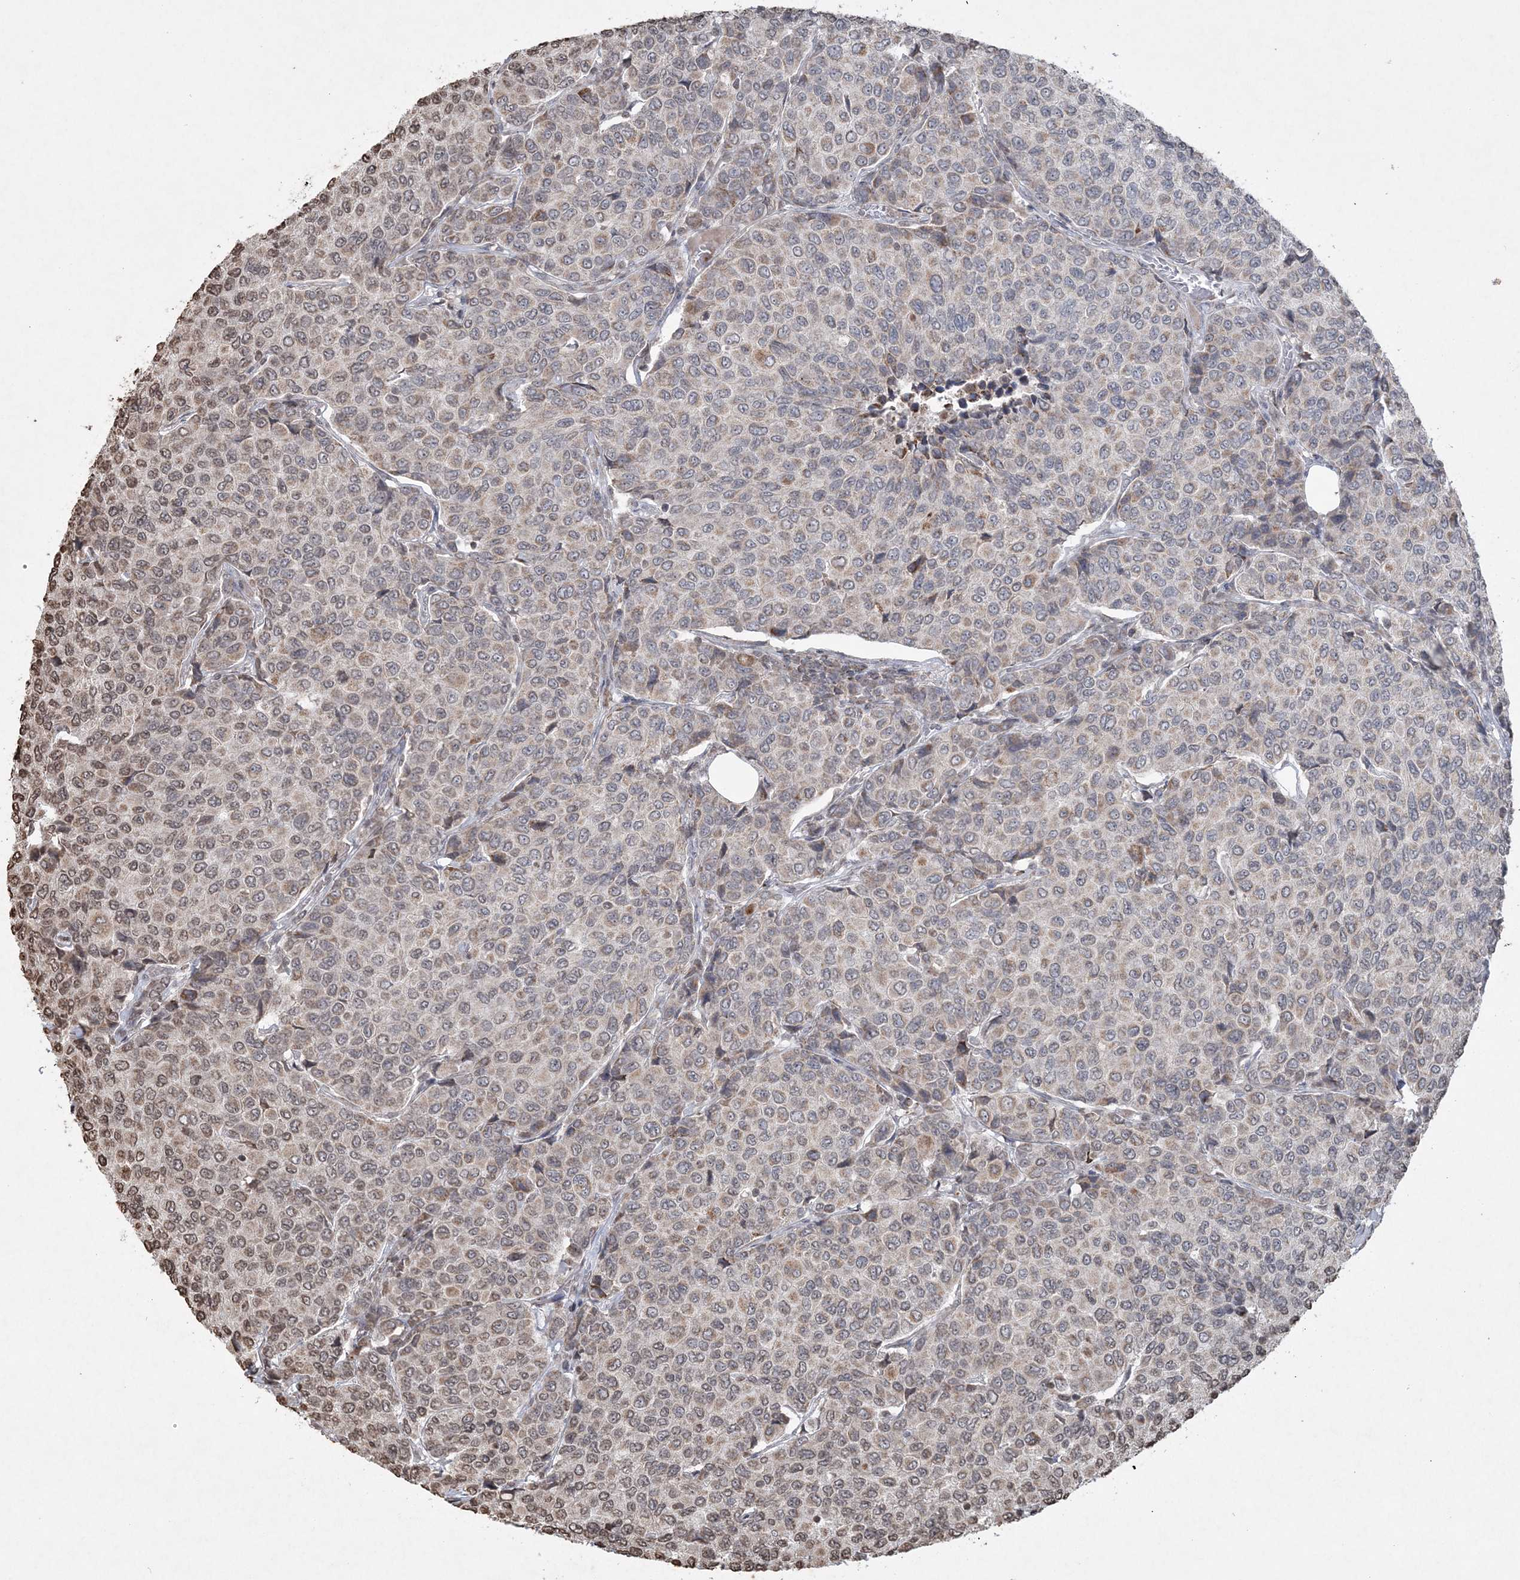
{"staining": {"intensity": "negative", "quantity": "none", "location": "none"}, "tissue": "breast cancer", "cell_type": "Tumor cells", "image_type": "cancer", "snomed": [{"axis": "morphology", "description": "Duct carcinoma"}, {"axis": "topography", "description": "Breast"}], "caption": "Human breast cancer stained for a protein using immunohistochemistry exhibits no expression in tumor cells.", "gene": "TTC7A", "patient": {"sex": "female", "age": 55}}